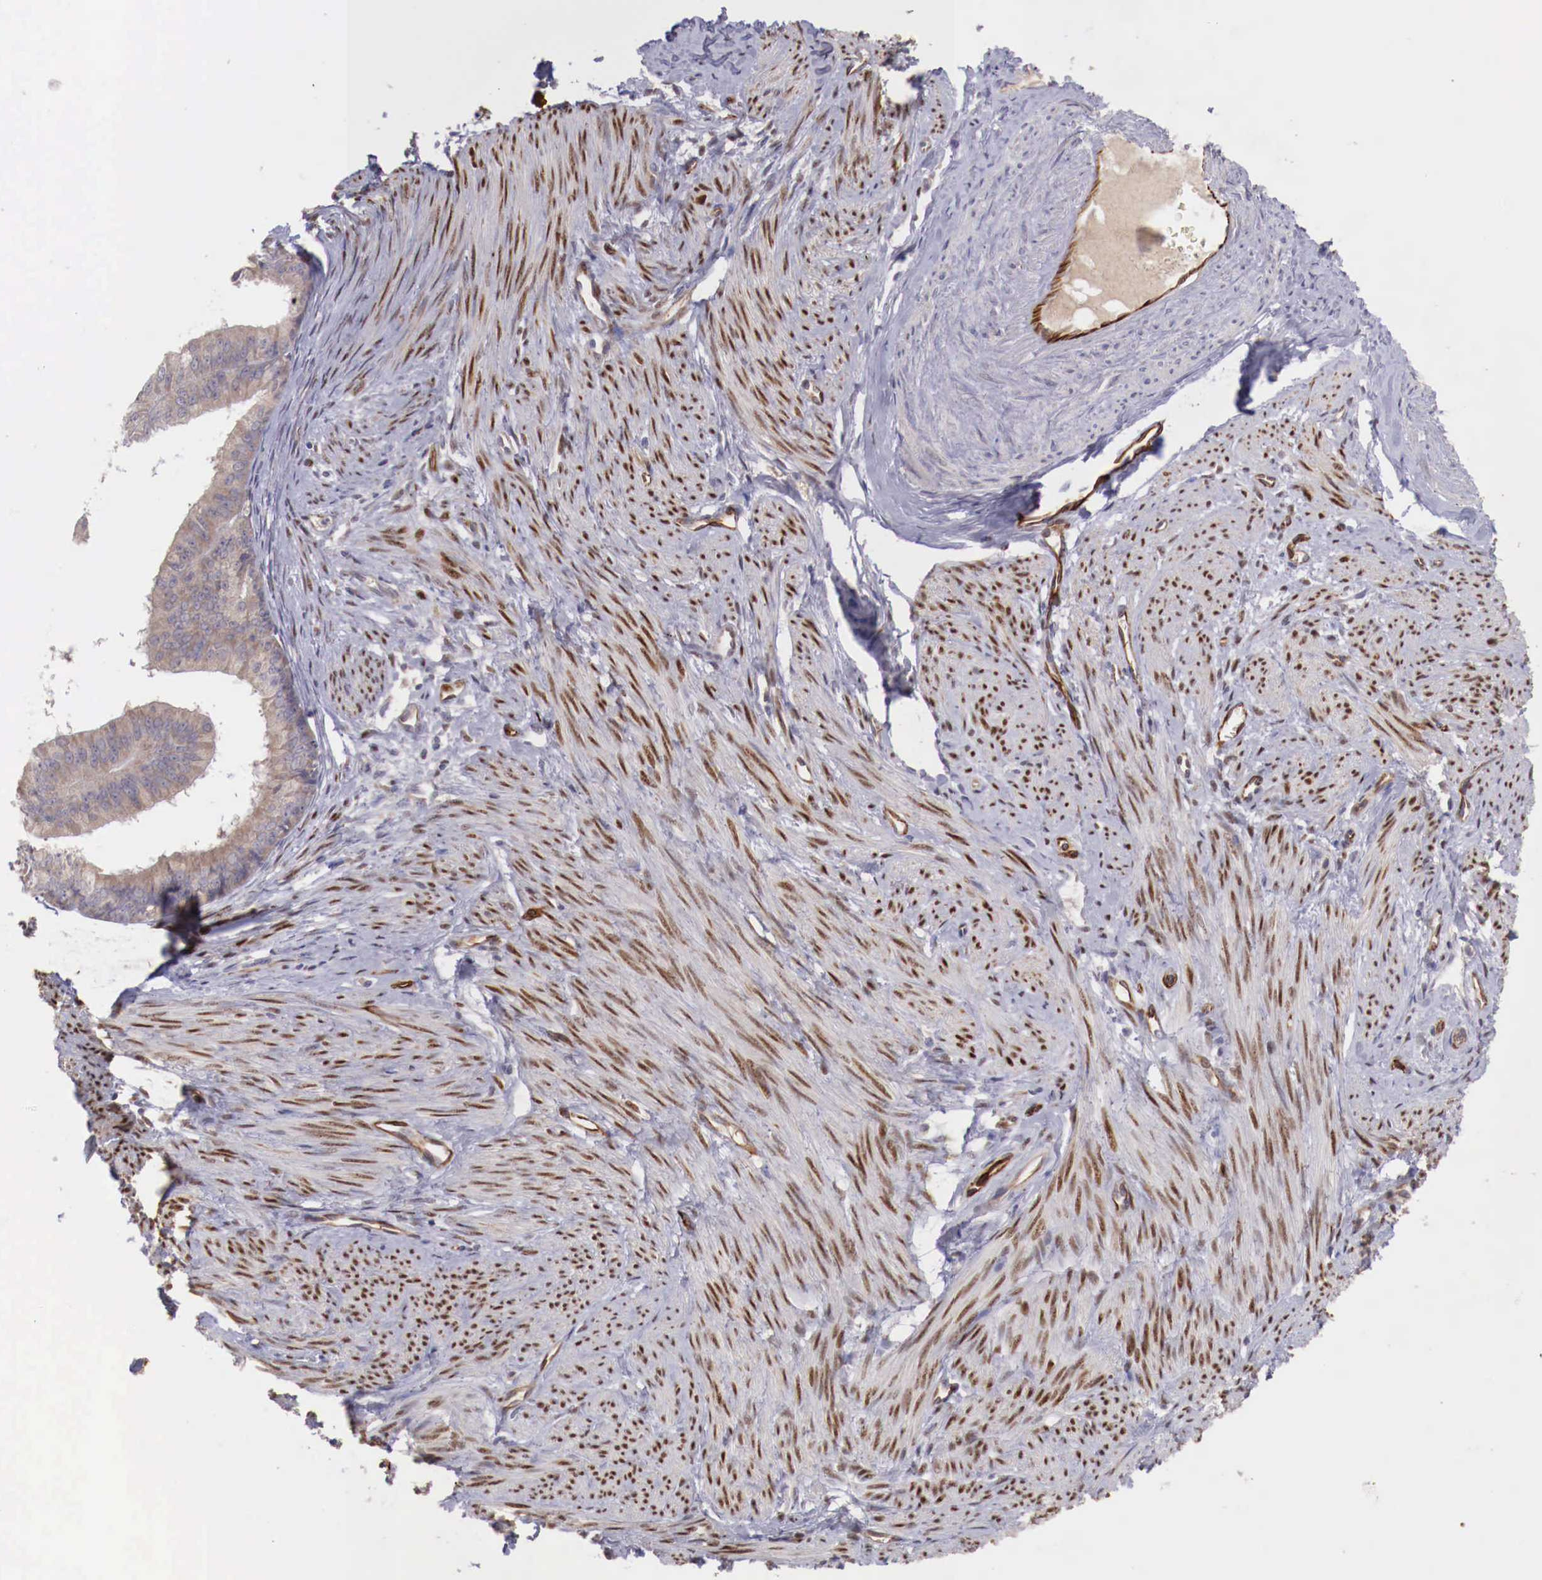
{"staining": {"intensity": "negative", "quantity": "none", "location": "none"}, "tissue": "endometrial cancer", "cell_type": "Tumor cells", "image_type": "cancer", "snomed": [{"axis": "morphology", "description": "Adenocarcinoma, NOS"}, {"axis": "topography", "description": "Endometrium"}], "caption": "An image of adenocarcinoma (endometrial) stained for a protein exhibits no brown staining in tumor cells.", "gene": "WT1", "patient": {"sex": "female", "age": 76}}